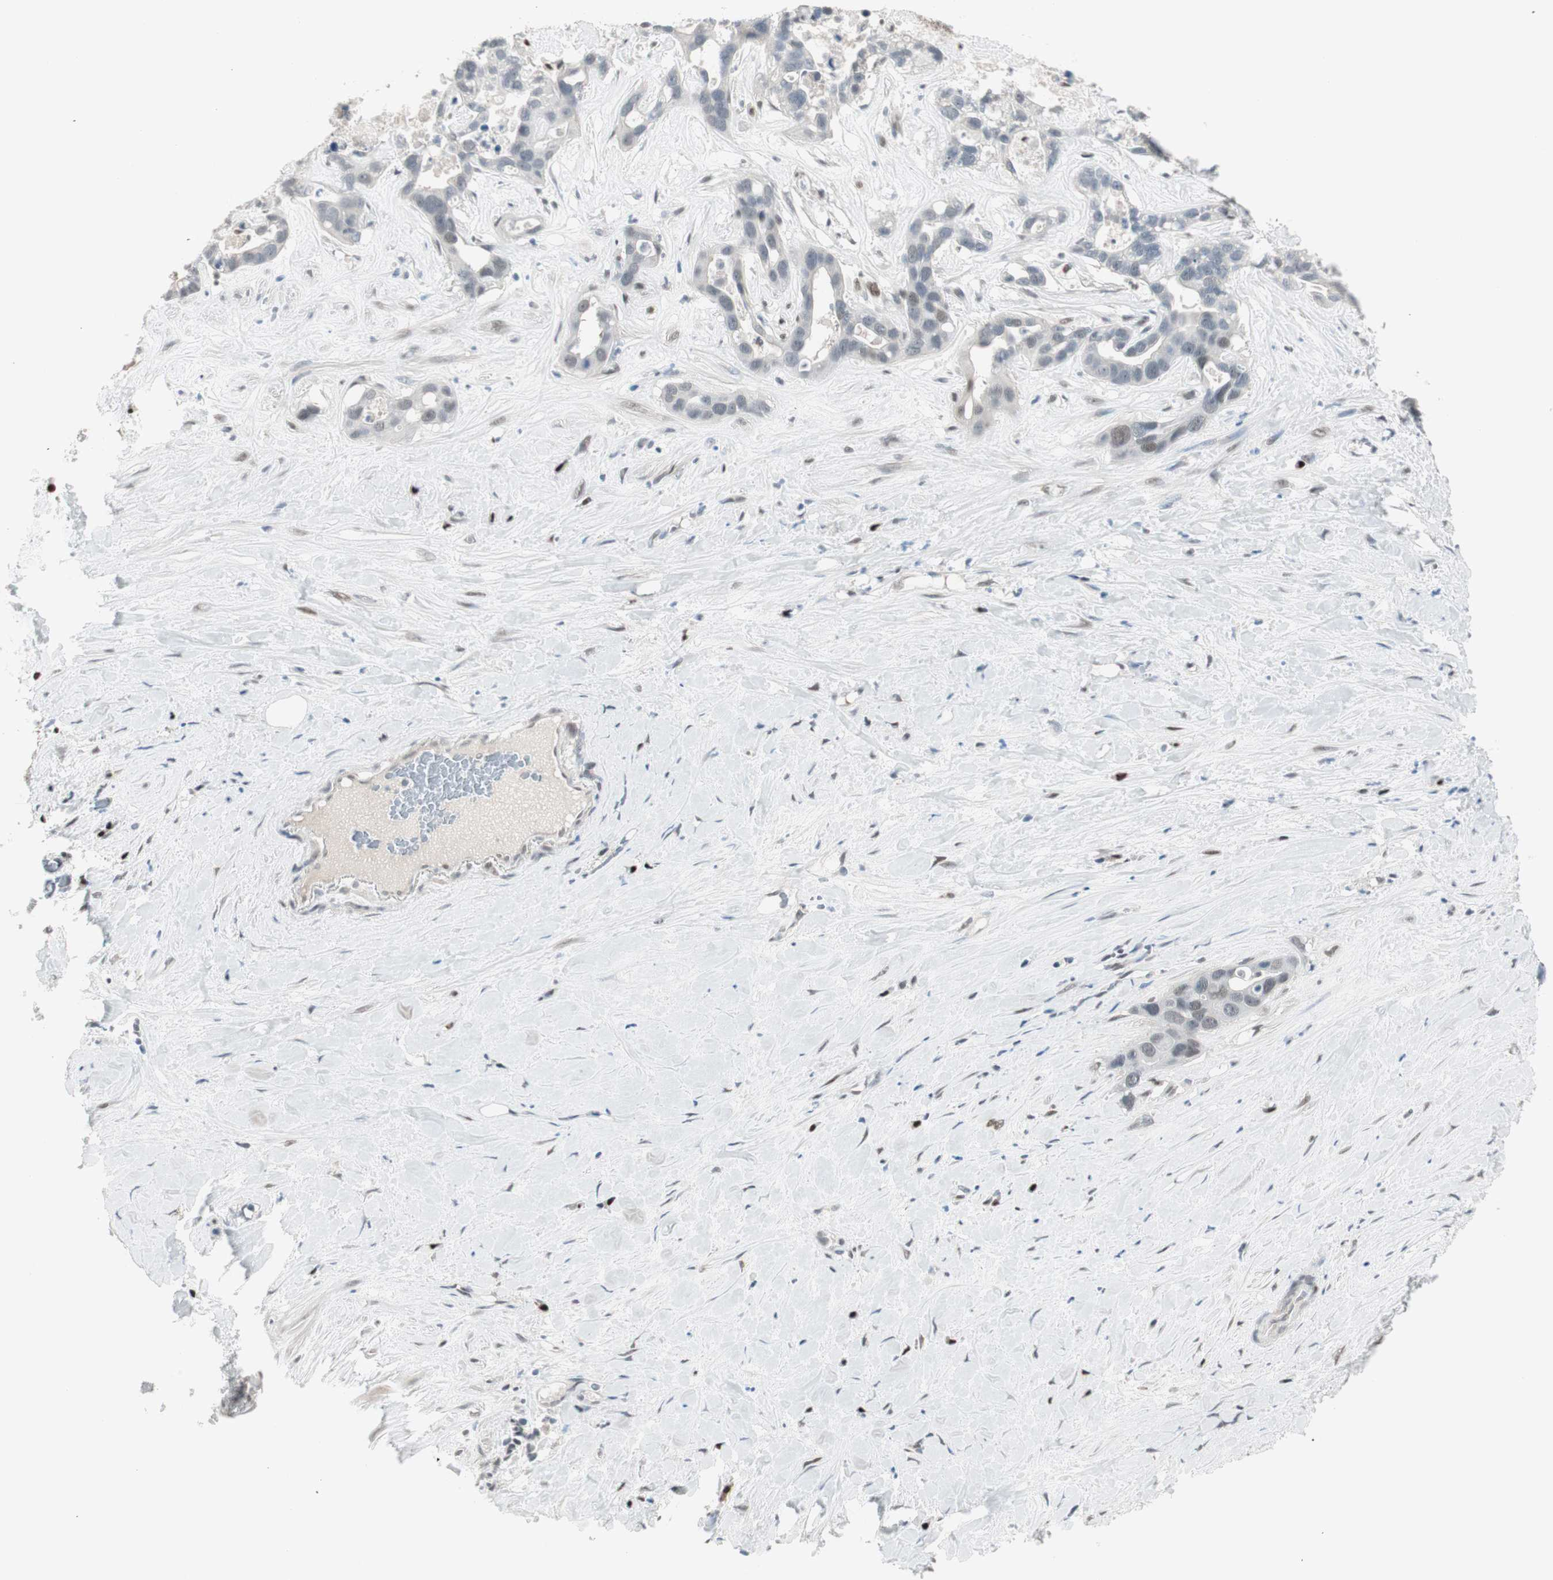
{"staining": {"intensity": "weak", "quantity": "<25%", "location": "nuclear"}, "tissue": "liver cancer", "cell_type": "Tumor cells", "image_type": "cancer", "snomed": [{"axis": "morphology", "description": "Cholangiocarcinoma"}, {"axis": "topography", "description": "Liver"}], "caption": "Protein analysis of liver cancer (cholangiocarcinoma) shows no significant positivity in tumor cells. (Brightfield microscopy of DAB (3,3'-diaminobenzidine) immunohistochemistry (IHC) at high magnification).", "gene": "LONP2", "patient": {"sex": "female", "age": 65}}